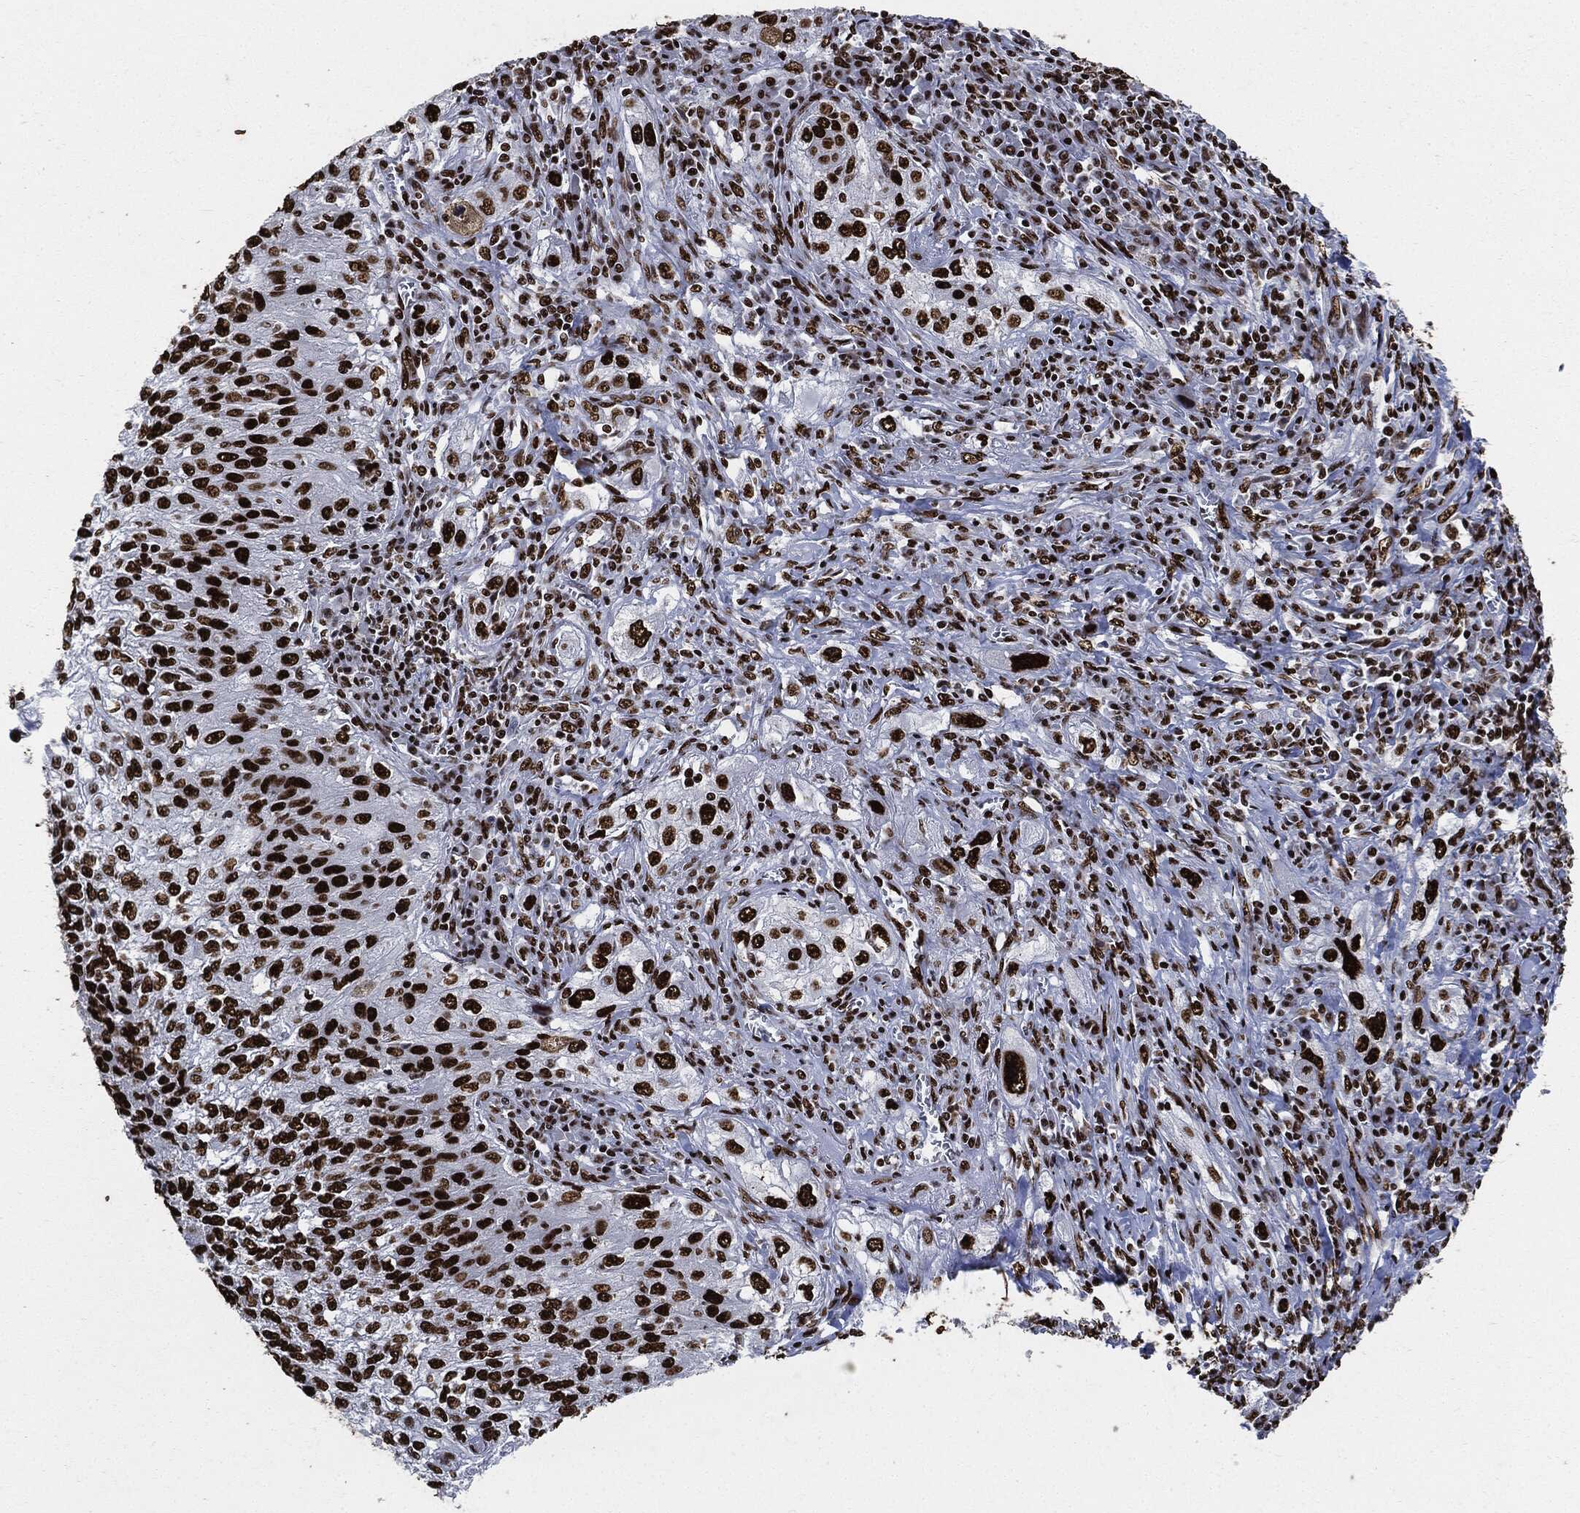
{"staining": {"intensity": "strong", "quantity": ">75%", "location": "nuclear"}, "tissue": "lung cancer", "cell_type": "Tumor cells", "image_type": "cancer", "snomed": [{"axis": "morphology", "description": "Squamous cell carcinoma, NOS"}, {"axis": "topography", "description": "Lung"}], "caption": "Immunohistochemical staining of lung cancer (squamous cell carcinoma) exhibits high levels of strong nuclear protein positivity in approximately >75% of tumor cells.", "gene": "RECQL", "patient": {"sex": "female", "age": 69}}